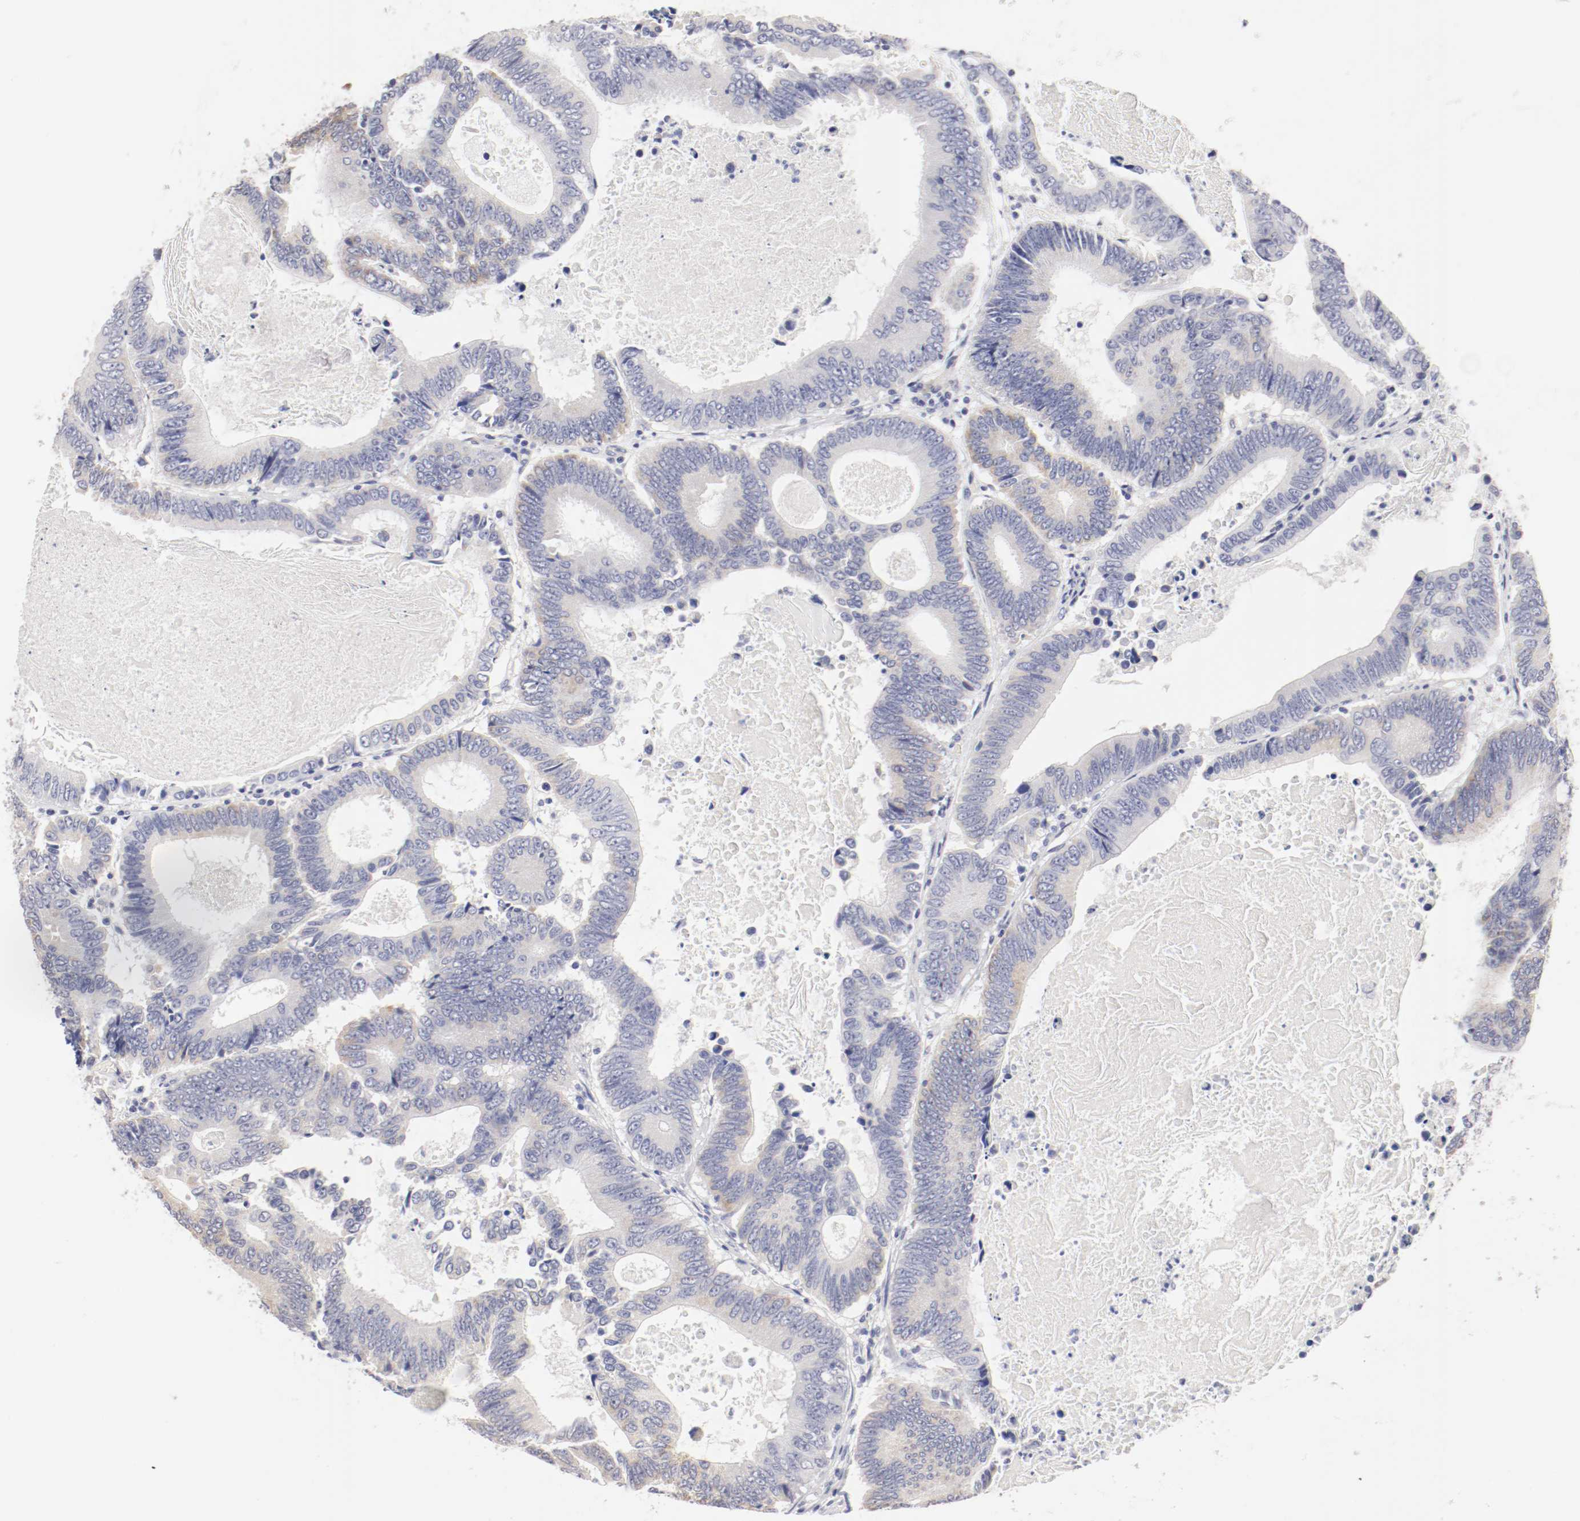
{"staining": {"intensity": "weak", "quantity": "<25%", "location": "cytoplasmic/membranous"}, "tissue": "colorectal cancer", "cell_type": "Tumor cells", "image_type": "cancer", "snomed": [{"axis": "morphology", "description": "Adenocarcinoma, NOS"}, {"axis": "topography", "description": "Colon"}], "caption": "Colorectal adenocarcinoma stained for a protein using immunohistochemistry reveals no expression tumor cells.", "gene": "LAX1", "patient": {"sex": "female", "age": 78}}